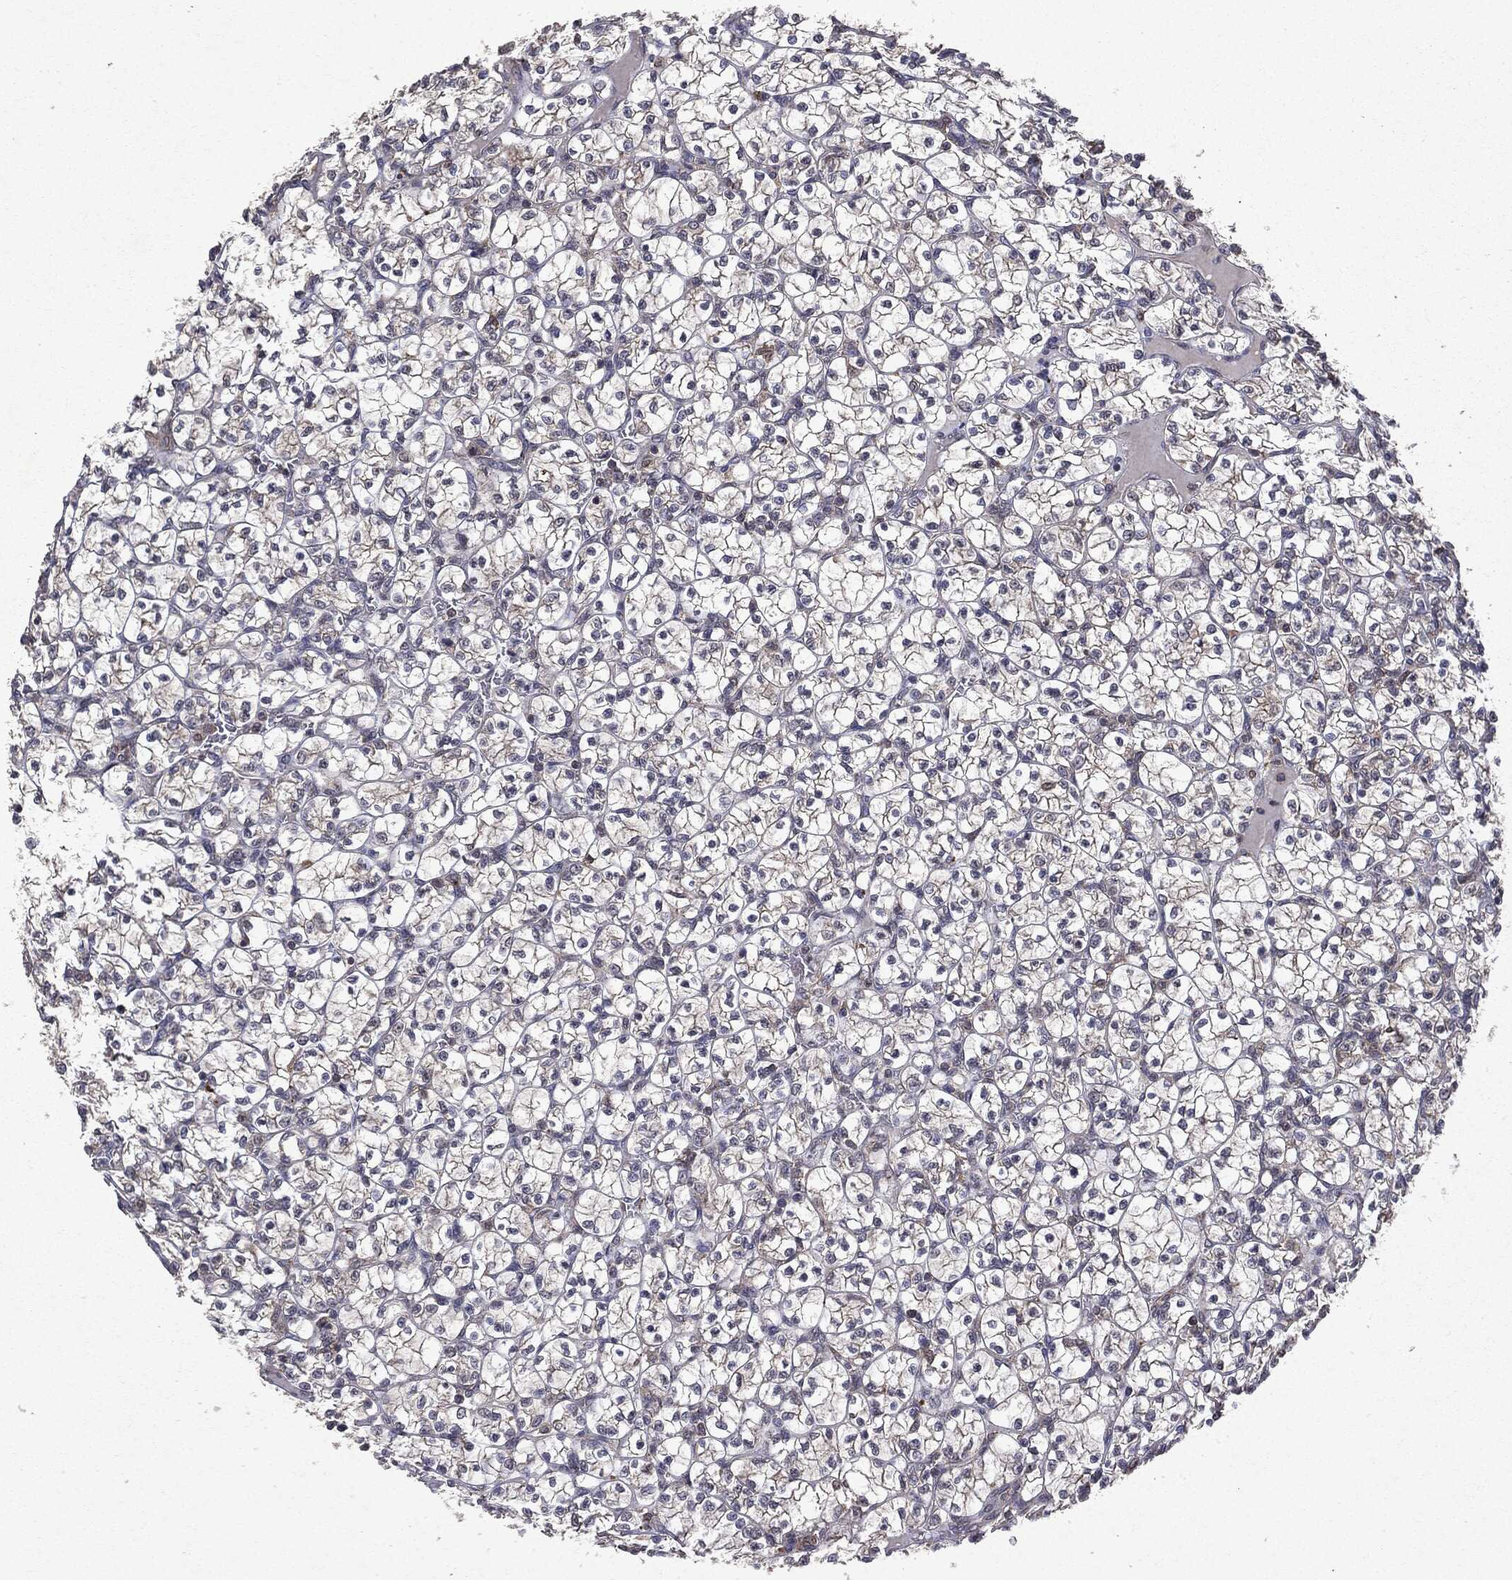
{"staining": {"intensity": "weak", "quantity": "<25%", "location": "cytoplasmic/membranous"}, "tissue": "renal cancer", "cell_type": "Tumor cells", "image_type": "cancer", "snomed": [{"axis": "morphology", "description": "Adenocarcinoma, NOS"}, {"axis": "topography", "description": "Kidney"}], "caption": "The immunohistochemistry image has no significant staining in tumor cells of renal cancer tissue.", "gene": "PTEN", "patient": {"sex": "female", "age": 89}}